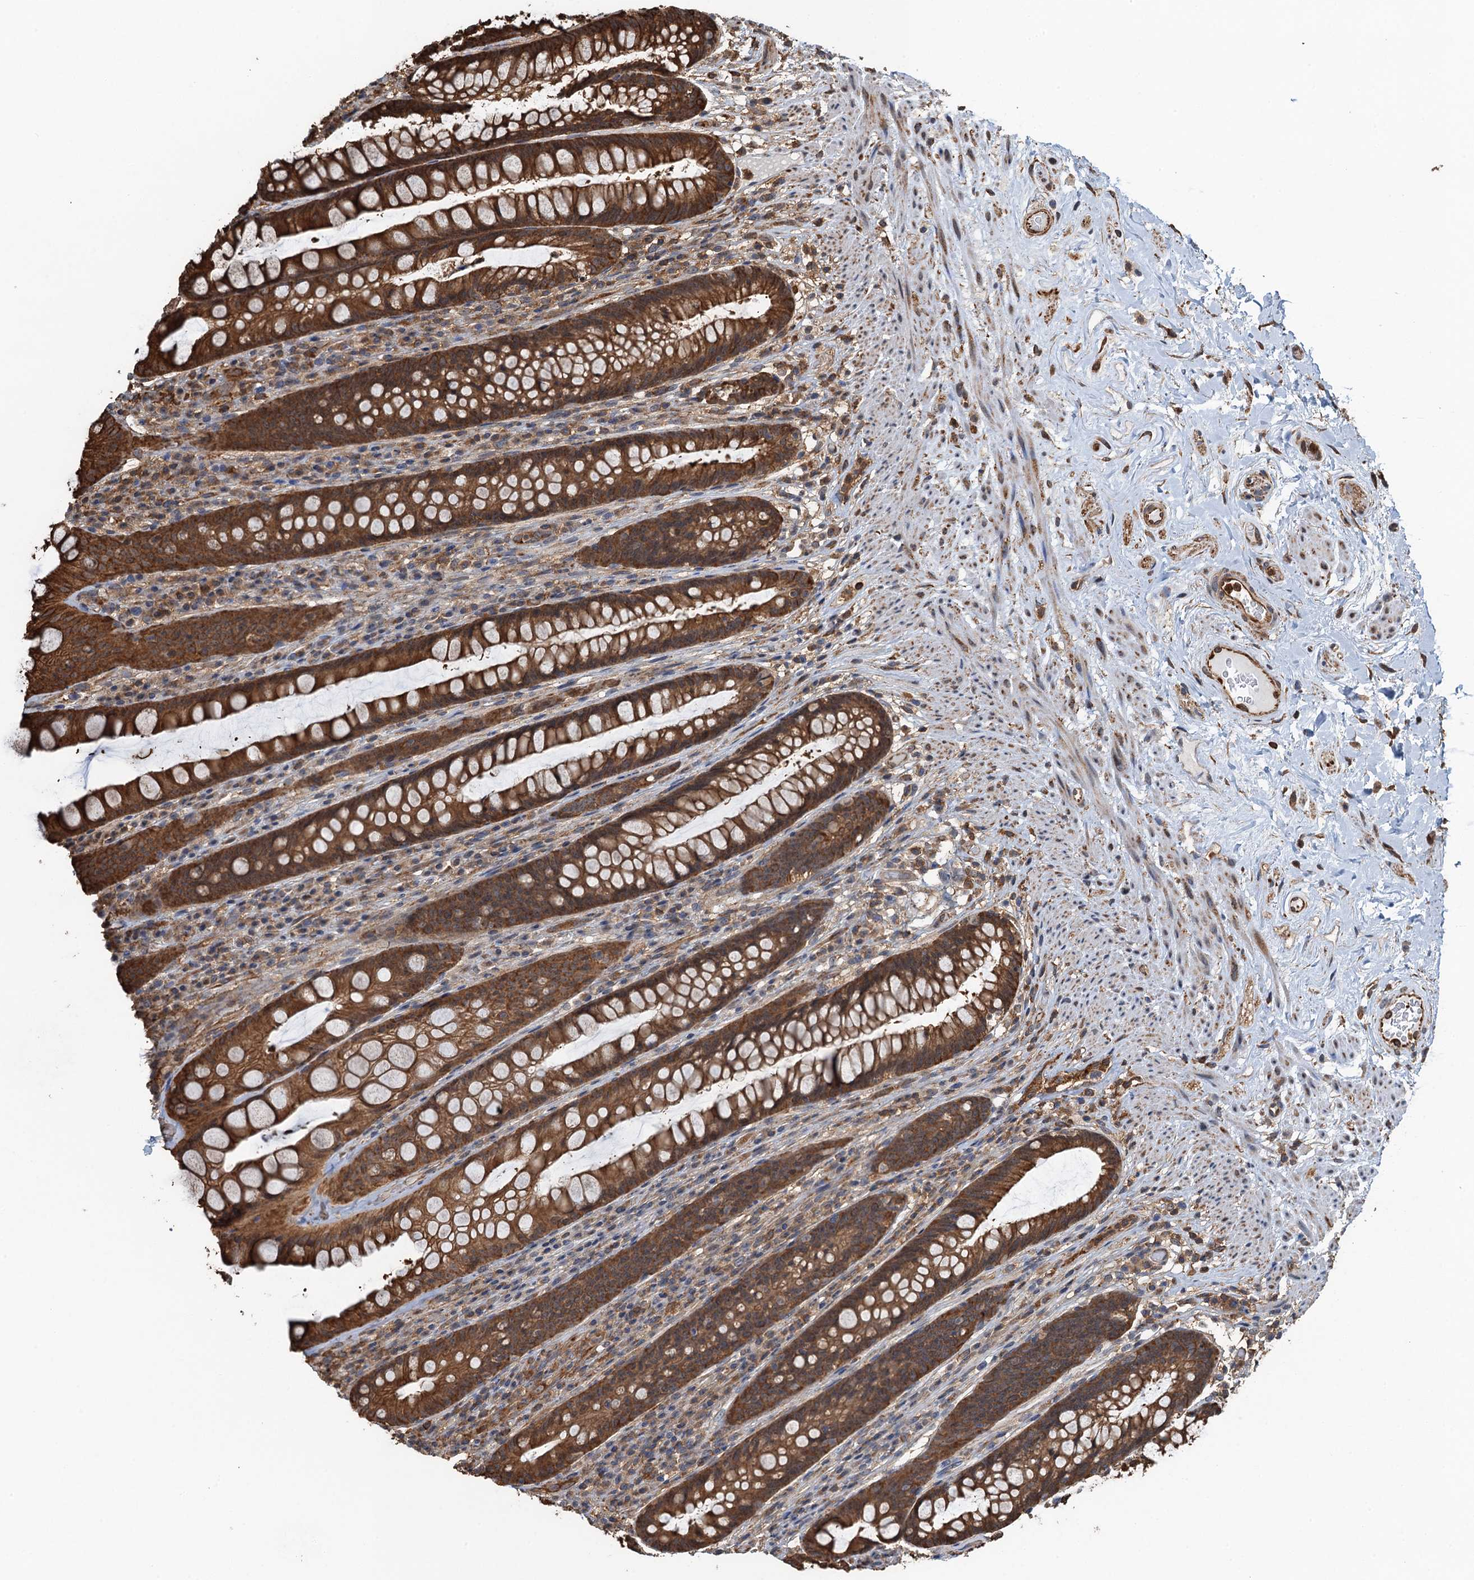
{"staining": {"intensity": "strong", "quantity": ">75%", "location": "cytoplasmic/membranous"}, "tissue": "rectum", "cell_type": "Glandular cells", "image_type": "normal", "snomed": [{"axis": "morphology", "description": "Normal tissue, NOS"}, {"axis": "topography", "description": "Rectum"}], "caption": "Glandular cells demonstrate strong cytoplasmic/membranous expression in about >75% of cells in benign rectum.", "gene": "WHAMM", "patient": {"sex": "male", "age": 74}}